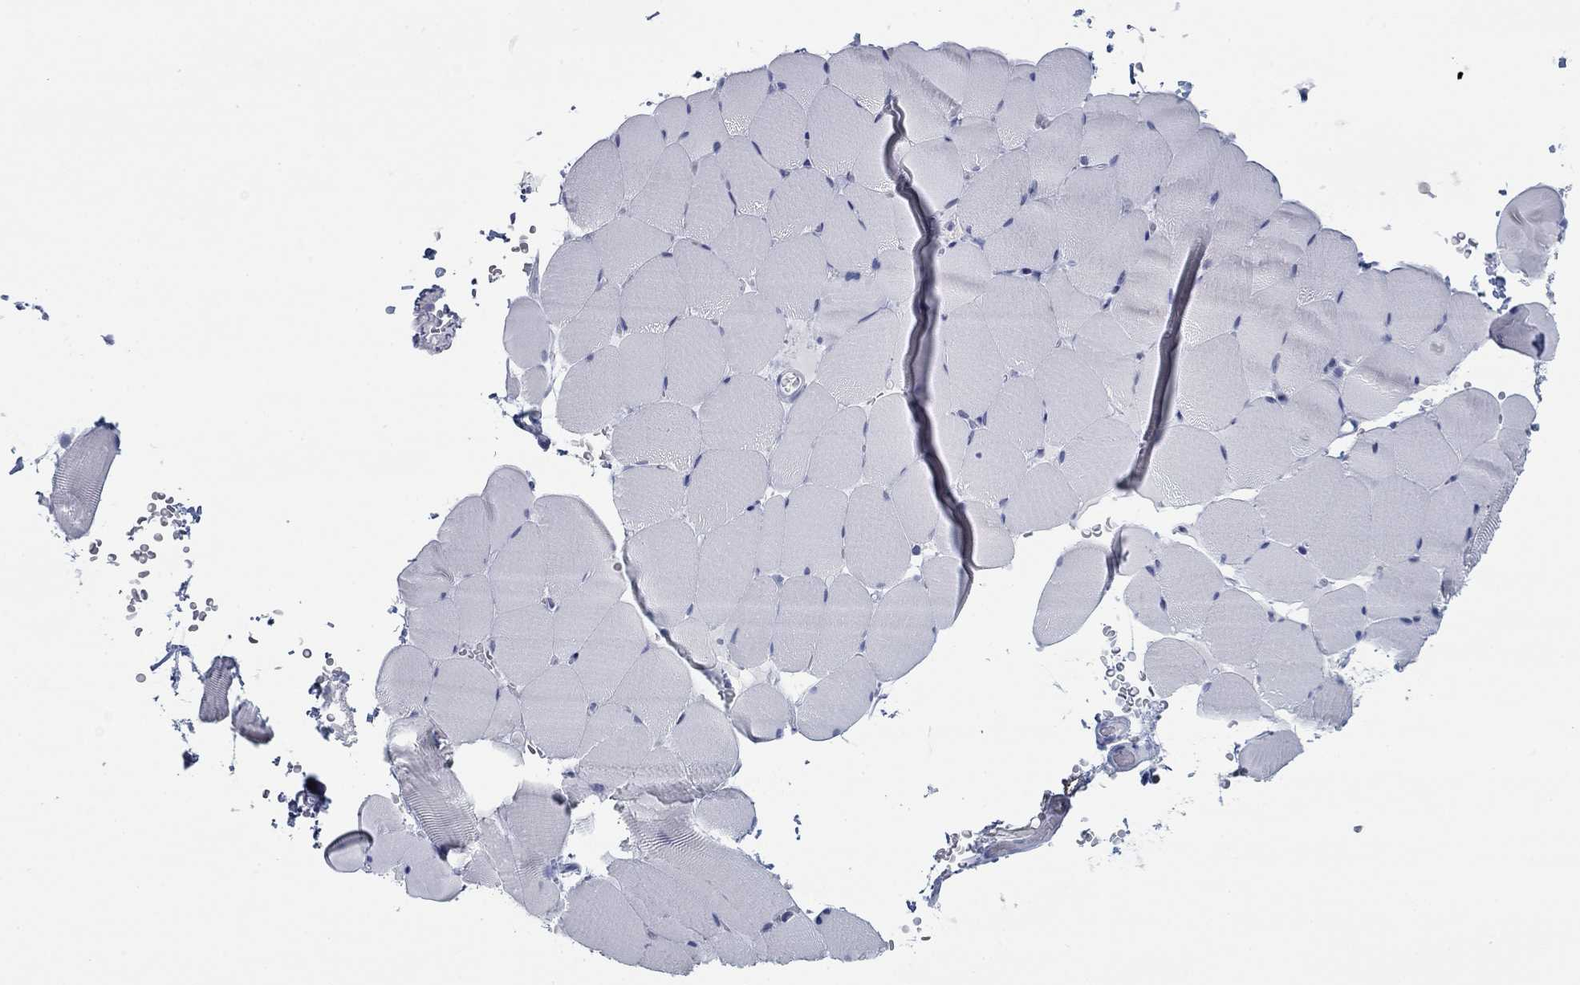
{"staining": {"intensity": "negative", "quantity": "none", "location": "none"}, "tissue": "skeletal muscle", "cell_type": "Myocytes", "image_type": "normal", "snomed": [{"axis": "morphology", "description": "Normal tissue, NOS"}, {"axis": "topography", "description": "Skeletal muscle"}], "caption": "Immunohistochemistry (IHC) of benign human skeletal muscle demonstrates no positivity in myocytes.", "gene": "DNAL1", "patient": {"sex": "female", "age": 37}}